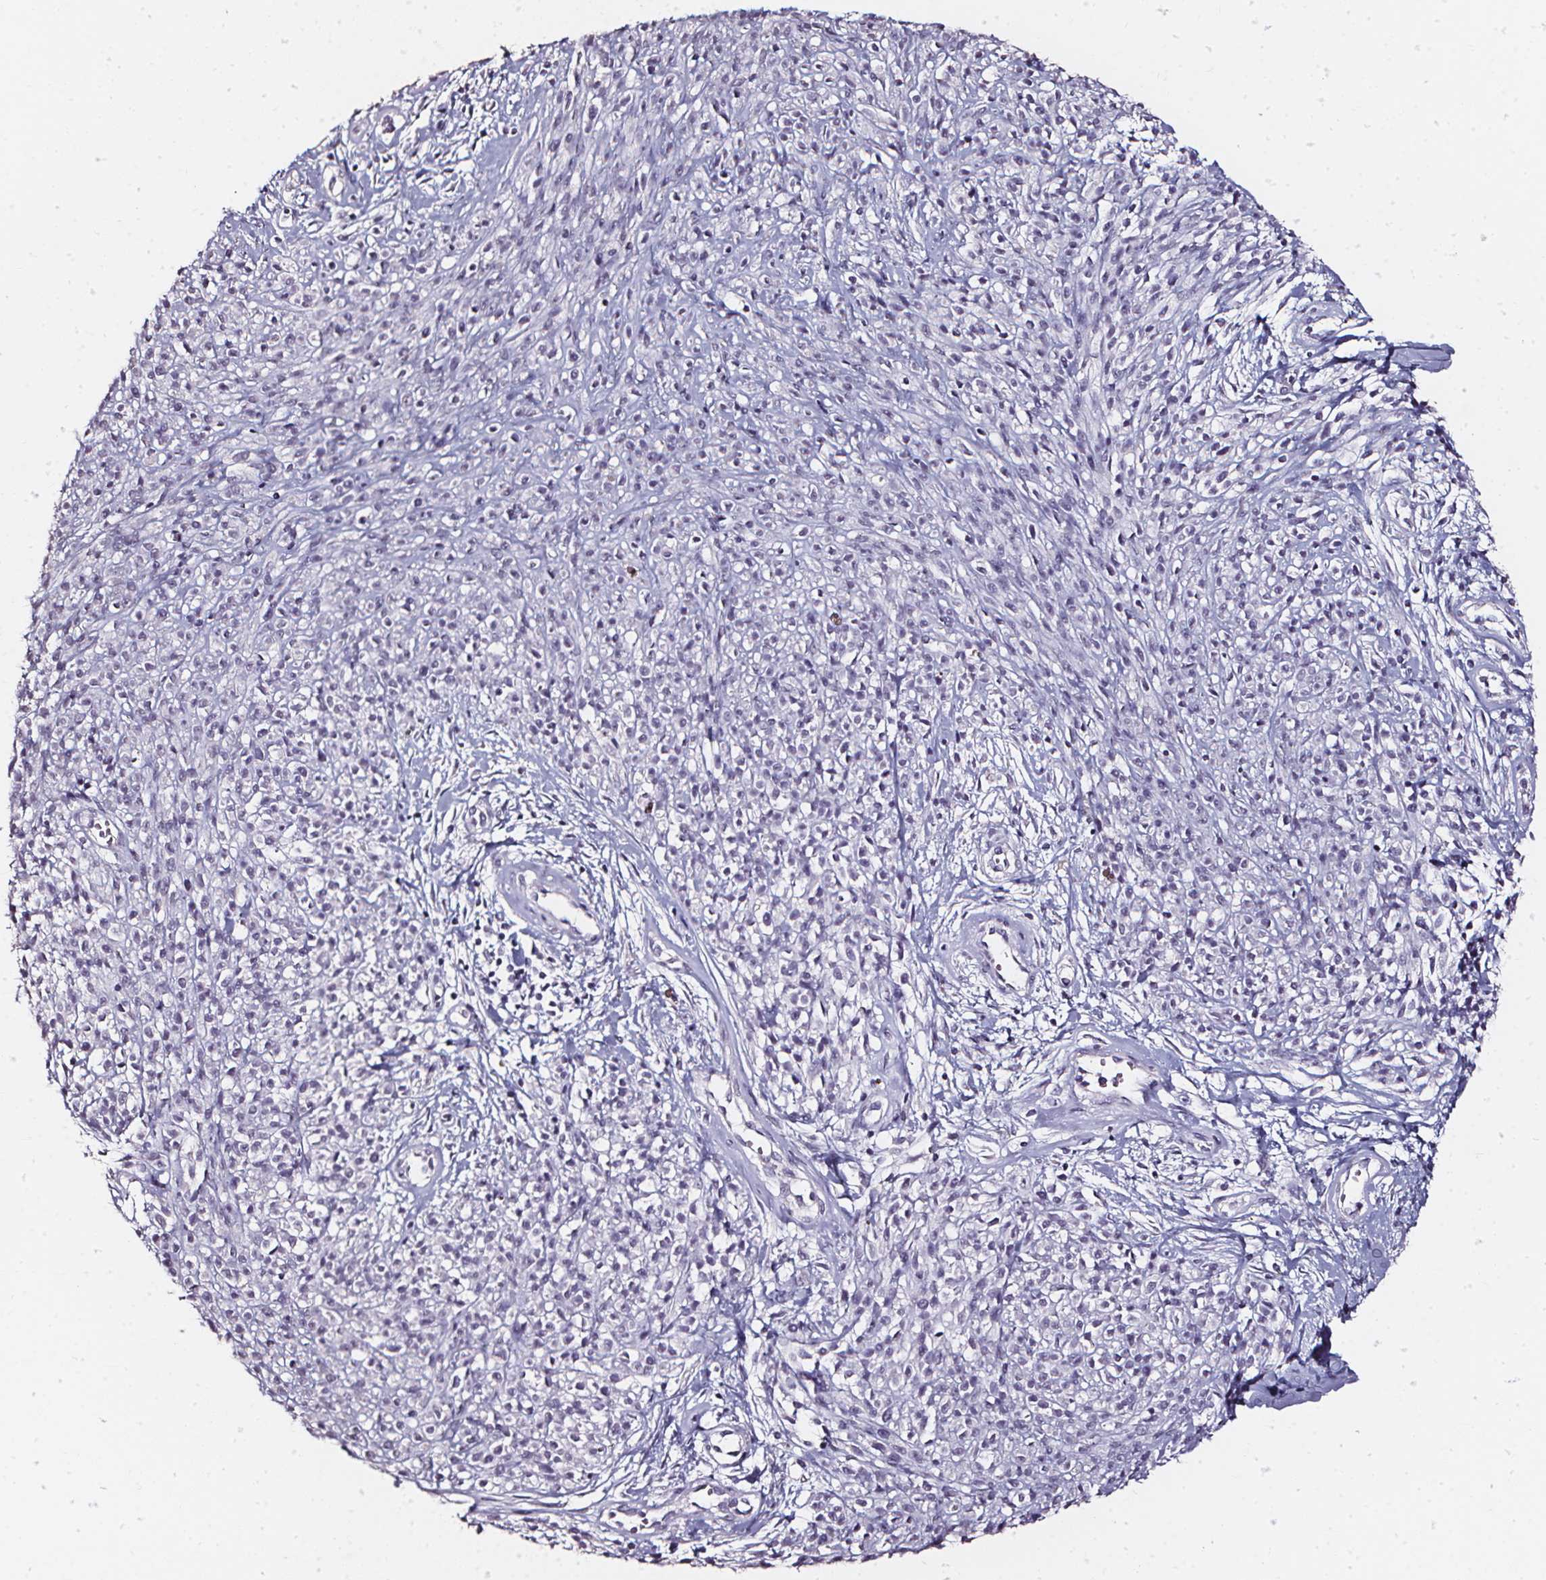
{"staining": {"intensity": "negative", "quantity": "none", "location": "none"}, "tissue": "melanoma", "cell_type": "Tumor cells", "image_type": "cancer", "snomed": [{"axis": "morphology", "description": "Malignant melanoma, NOS"}, {"axis": "topography", "description": "Skin"}, {"axis": "topography", "description": "Skin of trunk"}], "caption": "Tumor cells show no significant protein expression in melanoma.", "gene": "DEFA5", "patient": {"sex": "male", "age": 74}}